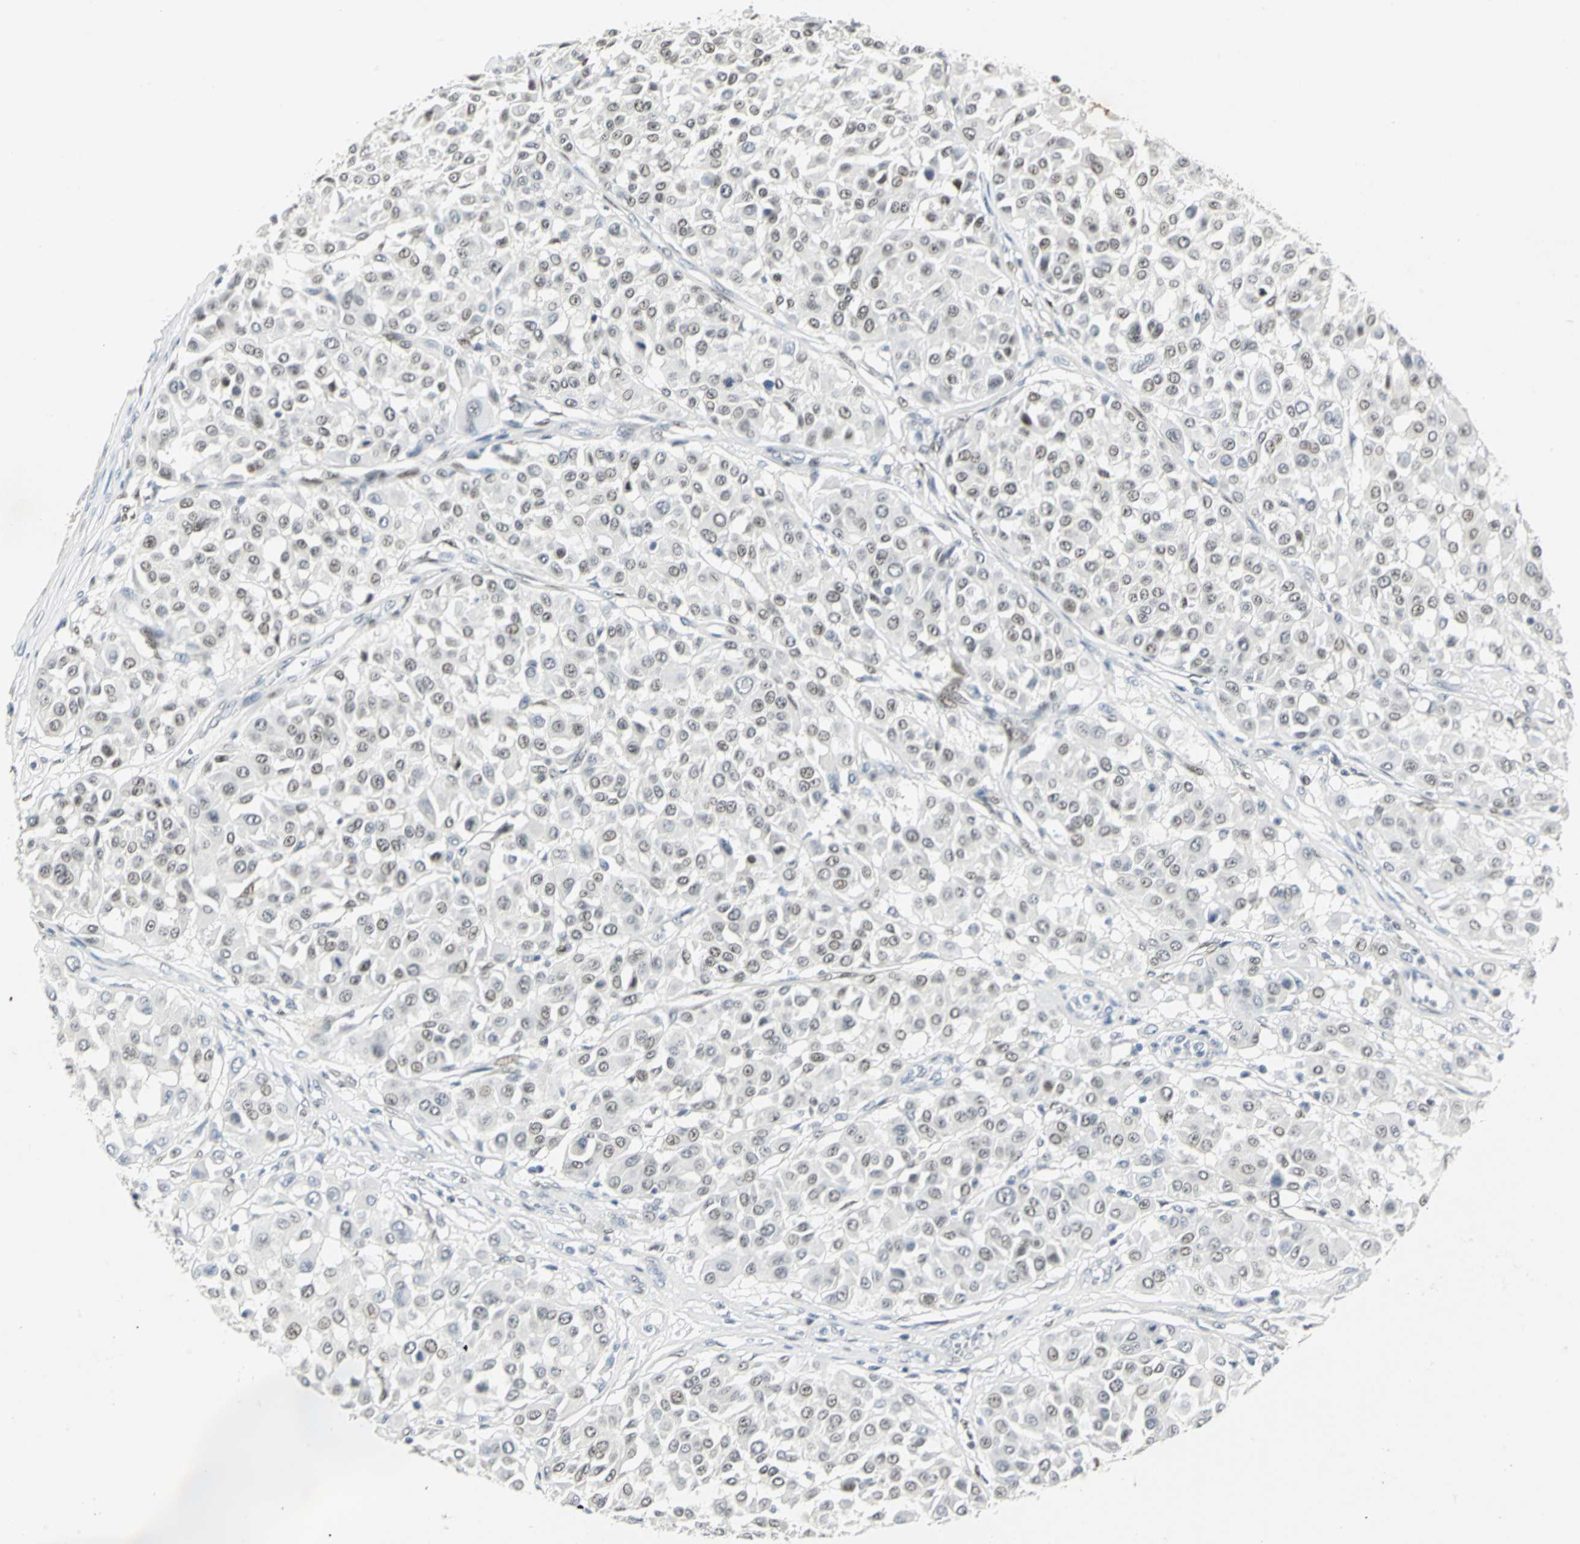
{"staining": {"intensity": "weak", "quantity": ">75%", "location": "nuclear"}, "tissue": "melanoma", "cell_type": "Tumor cells", "image_type": "cancer", "snomed": [{"axis": "morphology", "description": "Malignant melanoma, Metastatic site"}, {"axis": "topography", "description": "Soft tissue"}], "caption": "IHC photomicrograph of neoplastic tissue: malignant melanoma (metastatic site) stained using IHC demonstrates low levels of weak protein expression localized specifically in the nuclear of tumor cells, appearing as a nuclear brown color.", "gene": "MEIS2", "patient": {"sex": "male", "age": 41}}